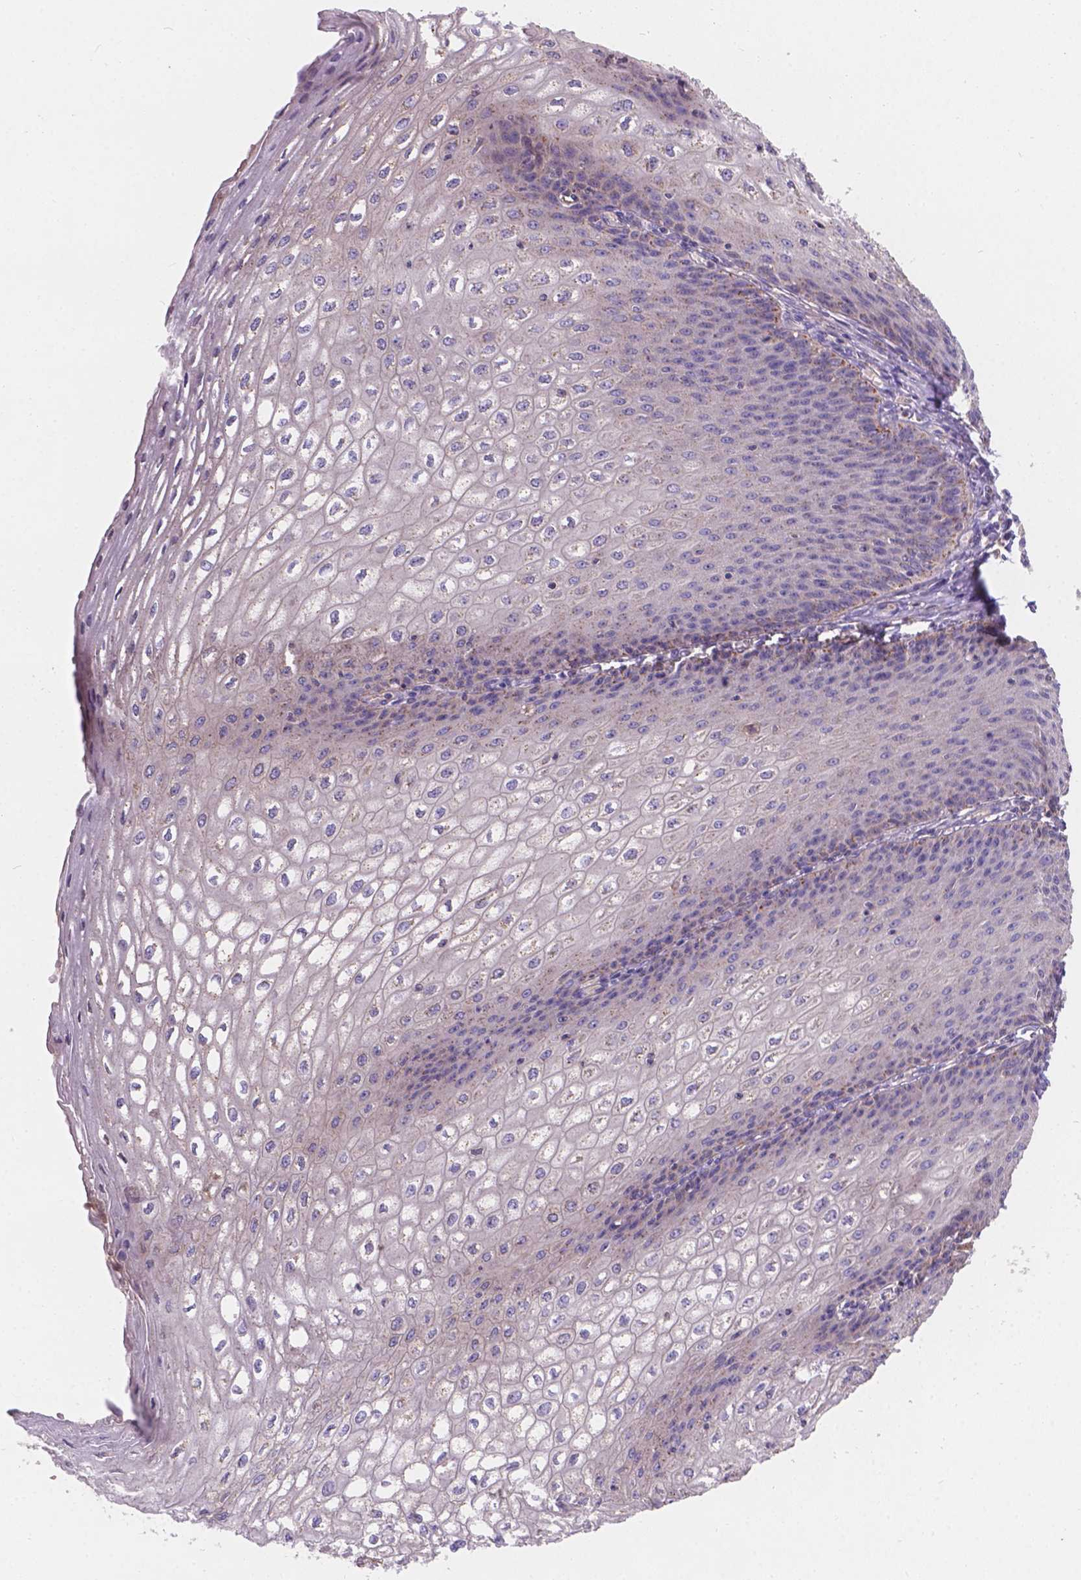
{"staining": {"intensity": "strong", "quantity": "<25%", "location": "cytoplasmic/membranous"}, "tissue": "esophagus", "cell_type": "Squamous epithelial cells", "image_type": "normal", "snomed": [{"axis": "morphology", "description": "Normal tissue, NOS"}, {"axis": "topography", "description": "Esophagus"}], "caption": "Unremarkable esophagus demonstrates strong cytoplasmic/membranous positivity in about <25% of squamous epithelial cells.", "gene": "CDK10", "patient": {"sex": "male", "age": 58}}